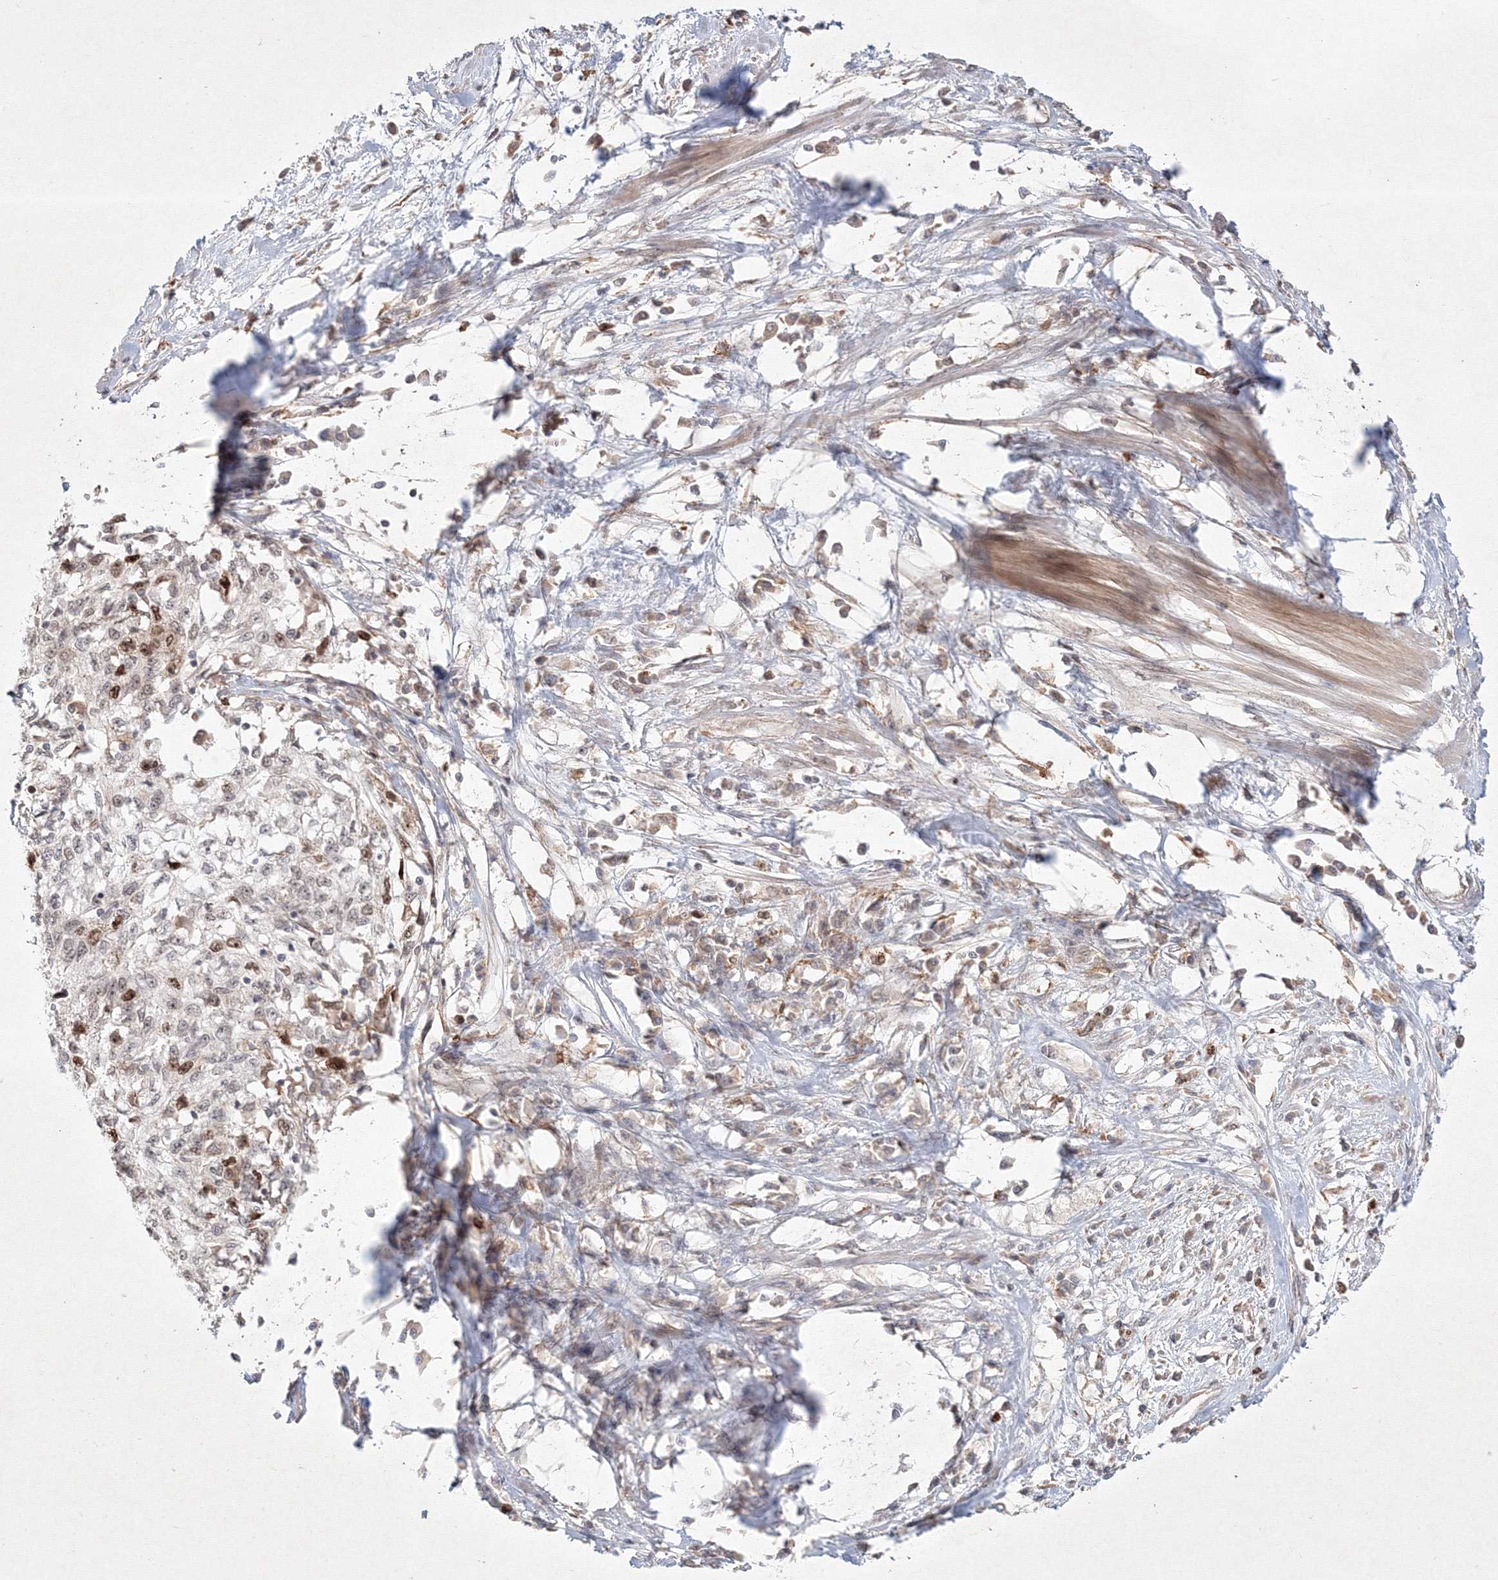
{"staining": {"intensity": "moderate", "quantity": "<25%", "location": "cytoplasmic/membranous,nuclear"}, "tissue": "cervical cancer", "cell_type": "Tumor cells", "image_type": "cancer", "snomed": [{"axis": "morphology", "description": "Squamous cell carcinoma, NOS"}, {"axis": "topography", "description": "Cervix"}], "caption": "Protein expression analysis of human squamous cell carcinoma (cervical) reveals moderate cytoplasmic/membranous and nuclear positivity in about <25% of tumor cells. (DAB IHC with brightfield microscopy, high magnification).", "gene": "KIF20A", "patient": {"sex": "female", "age": 57}}